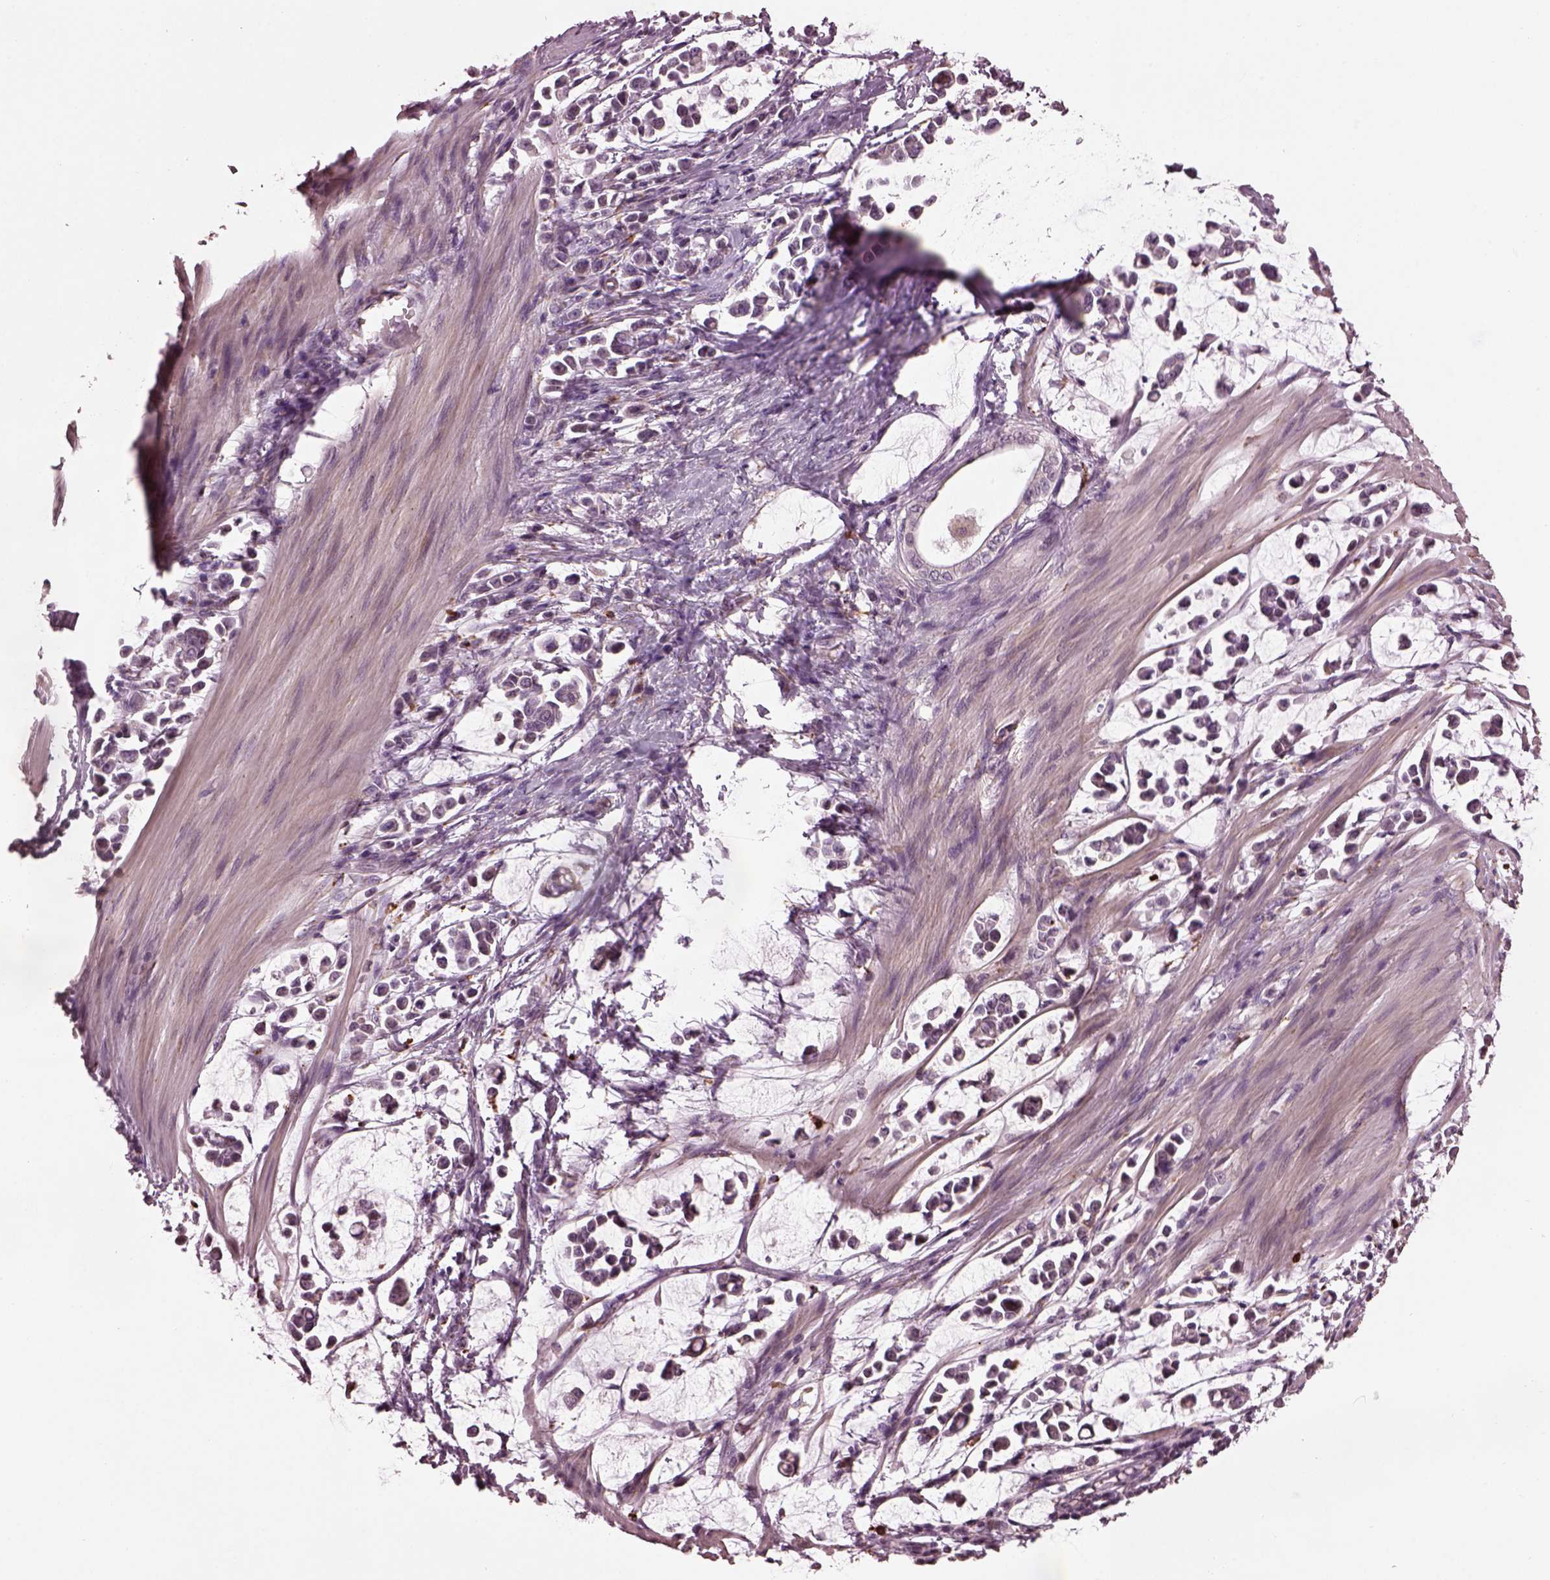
{"staining": {"intensity": "negative", "quantity": "none", "location": "none"}, "tissue": "stomach cancer", "cell_type": "Tumor cells", "image_type": "cancer", "snomed": [{"axis": "morphology", "description": "Adenocarcinoma, NOS"}, {"axis": "topography", "description": "Stomach"}], "caption": "Human stomach cancer stained for a protein using immunohistochemistry (IHC) shows no positivity in tumor cells.", "gene": "RUFY3", "patient": {"sex": "male", "age": 82}}